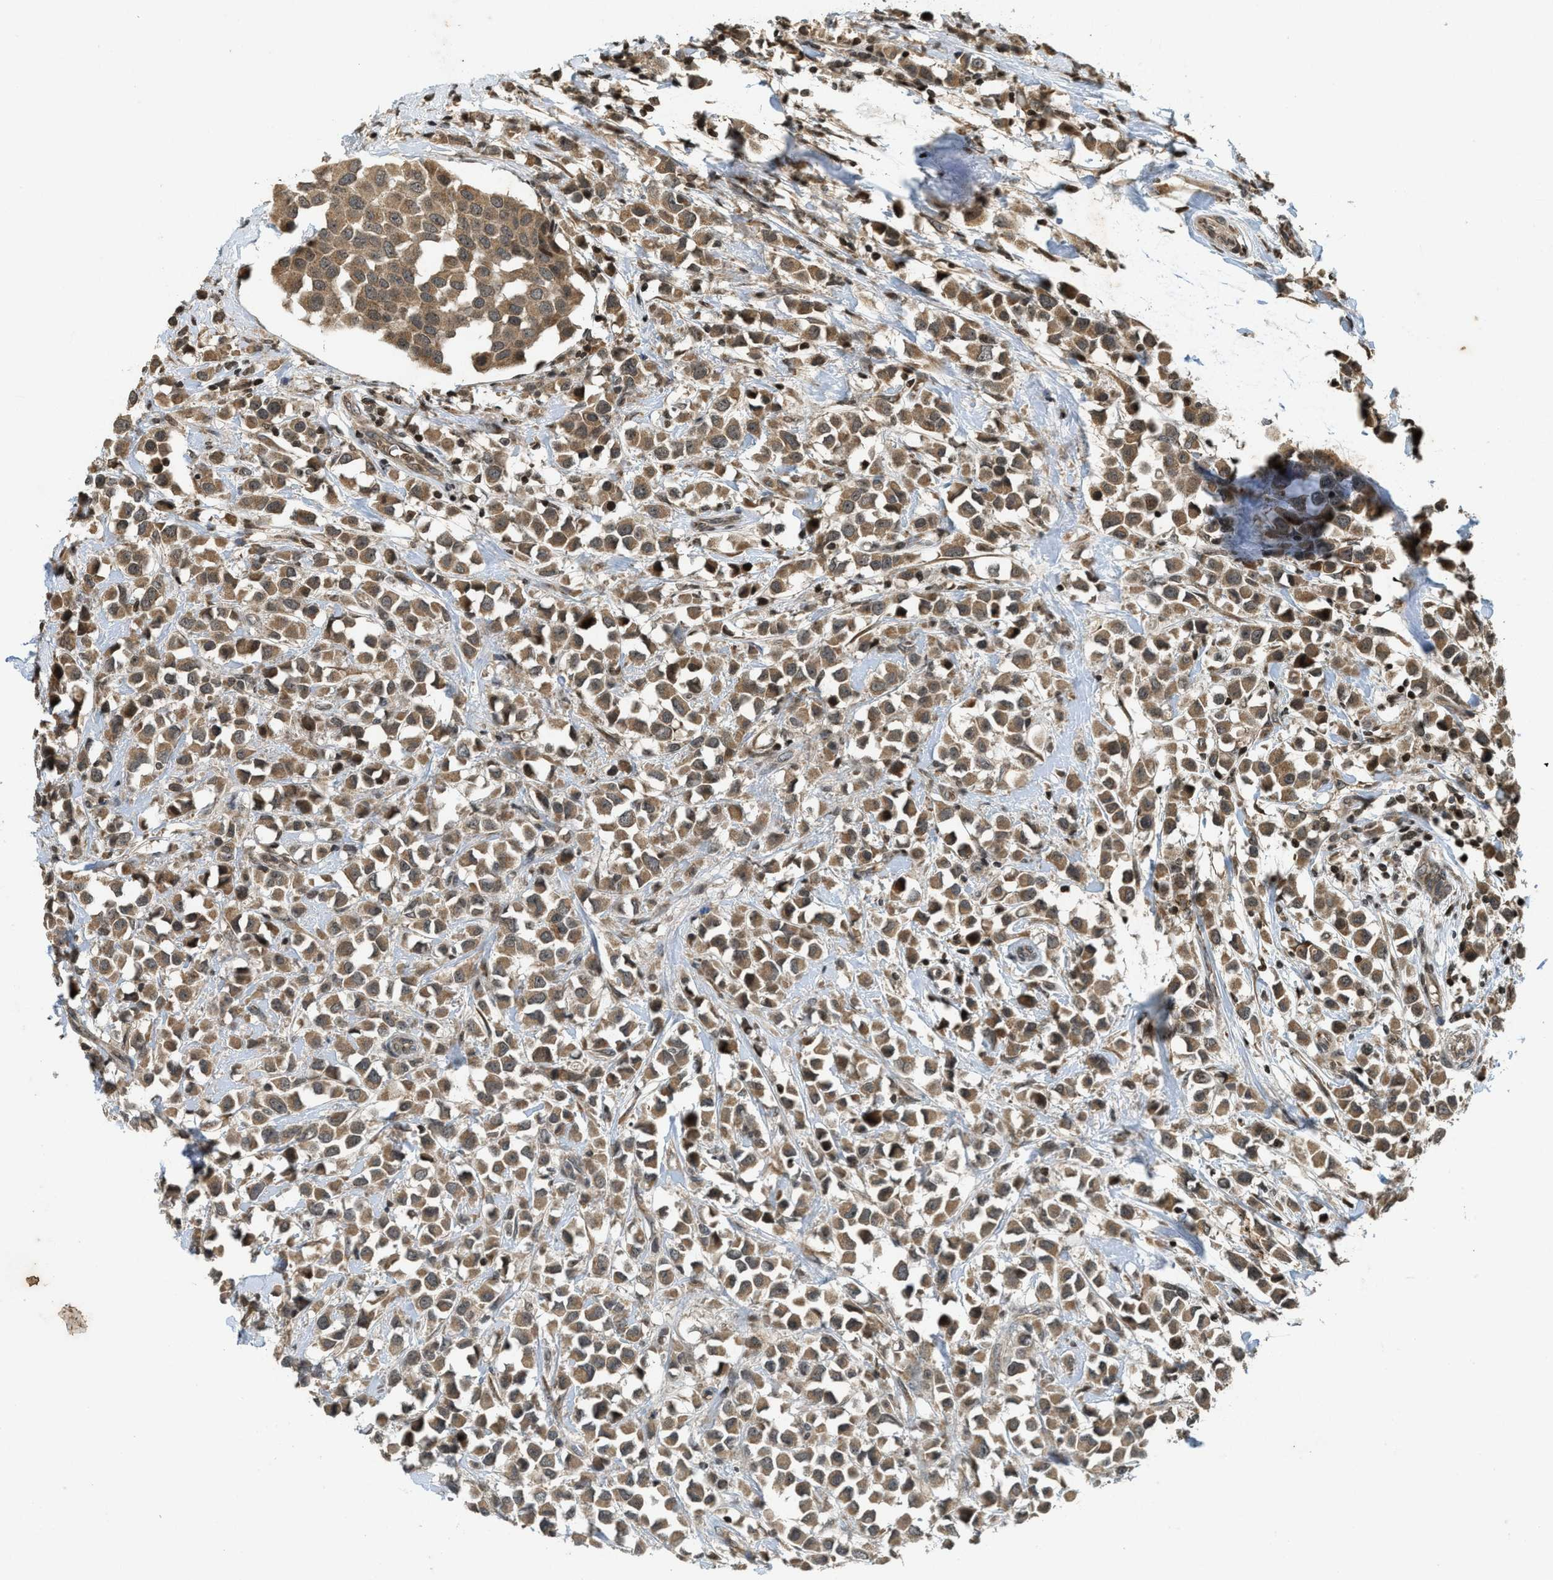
{"staining": {"intensity": "moderate", "quantity": ">75%", "location": "cytoplasmic/membranous,nuclear"}, "tissue": "breast cancer", "cell_type": "Tumor cells", "image_type": "cancer", "snomed": [{"axis": "morphology", "description": "Duct carcinoma"}, {"axis": "topography", "description": "Breast"}], "caption": "Immunohistochemical staining of infiltrating ductal carcinoma (breast) exhibits moderate cytoplasmic/membranous and nuclear protein staining in approximately >75% of tumor cells.", "gene": "SIAH1", "patient": {"sex": "female", "age": 61}}